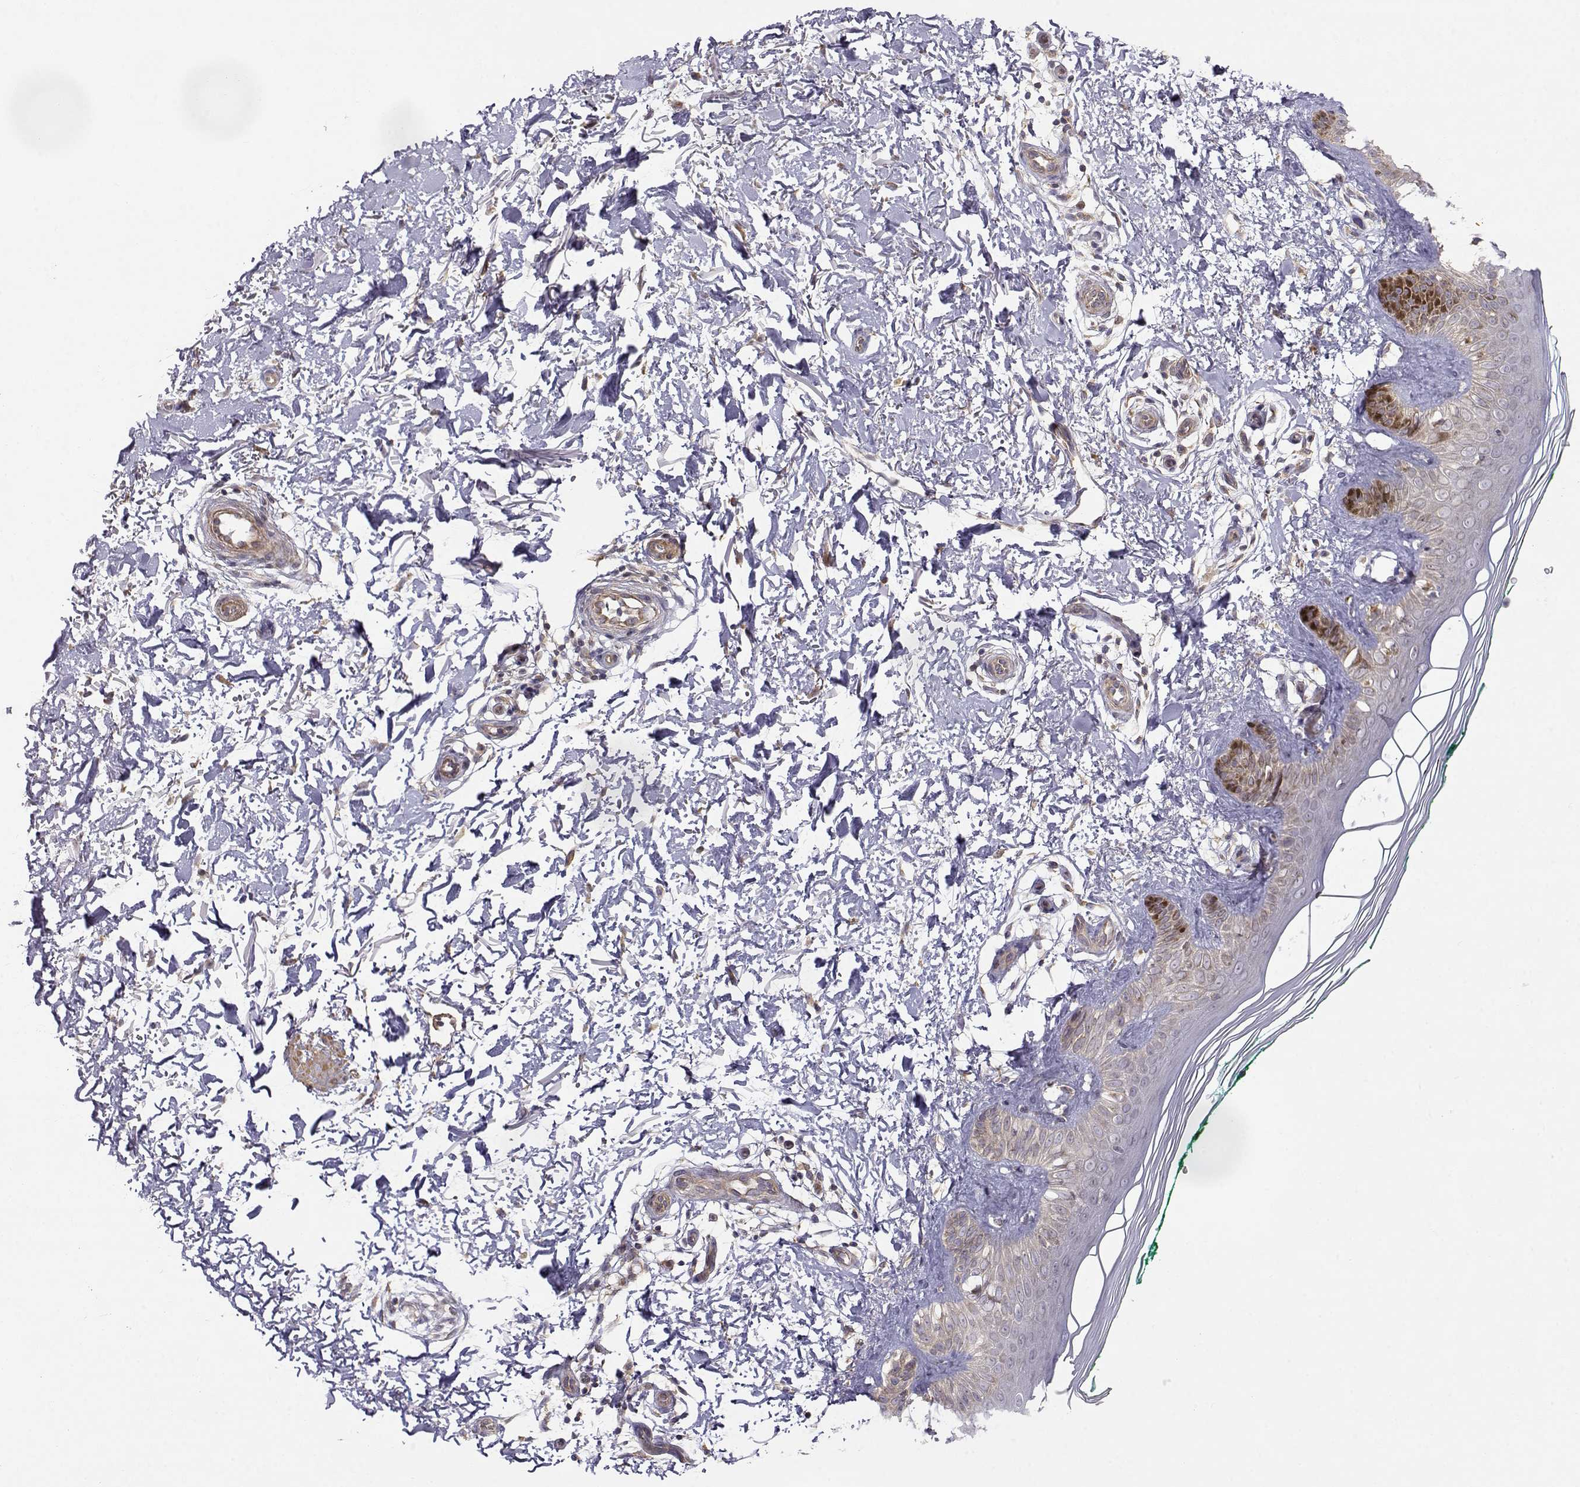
{"staining": {"intensity": "moderate", "quantity": "<25%", "location": "cytoplasmic/membranous"}, "tissue": "skin", "cell_type": "Fibroblasts", "image_type": "normal", "snomed": [{"axis": "morphology", "description": "Normal tissue, NOS"}, {"axis": "morphology", "description": "Inflammation, NOS"}, {"axis": "morphology", "description": "Fibrosis, NOS"}, {"axis": "topography", "description": "Skin"}], "caption": "IHC histopathology image of normal skin stained for a protein (brown), which shows low levels of moderate cytoplasmic/membranous staining in about <25% of fibroblasts.", "gene": "PAIP1", "patient": {"sex": "male", "age": 71}}